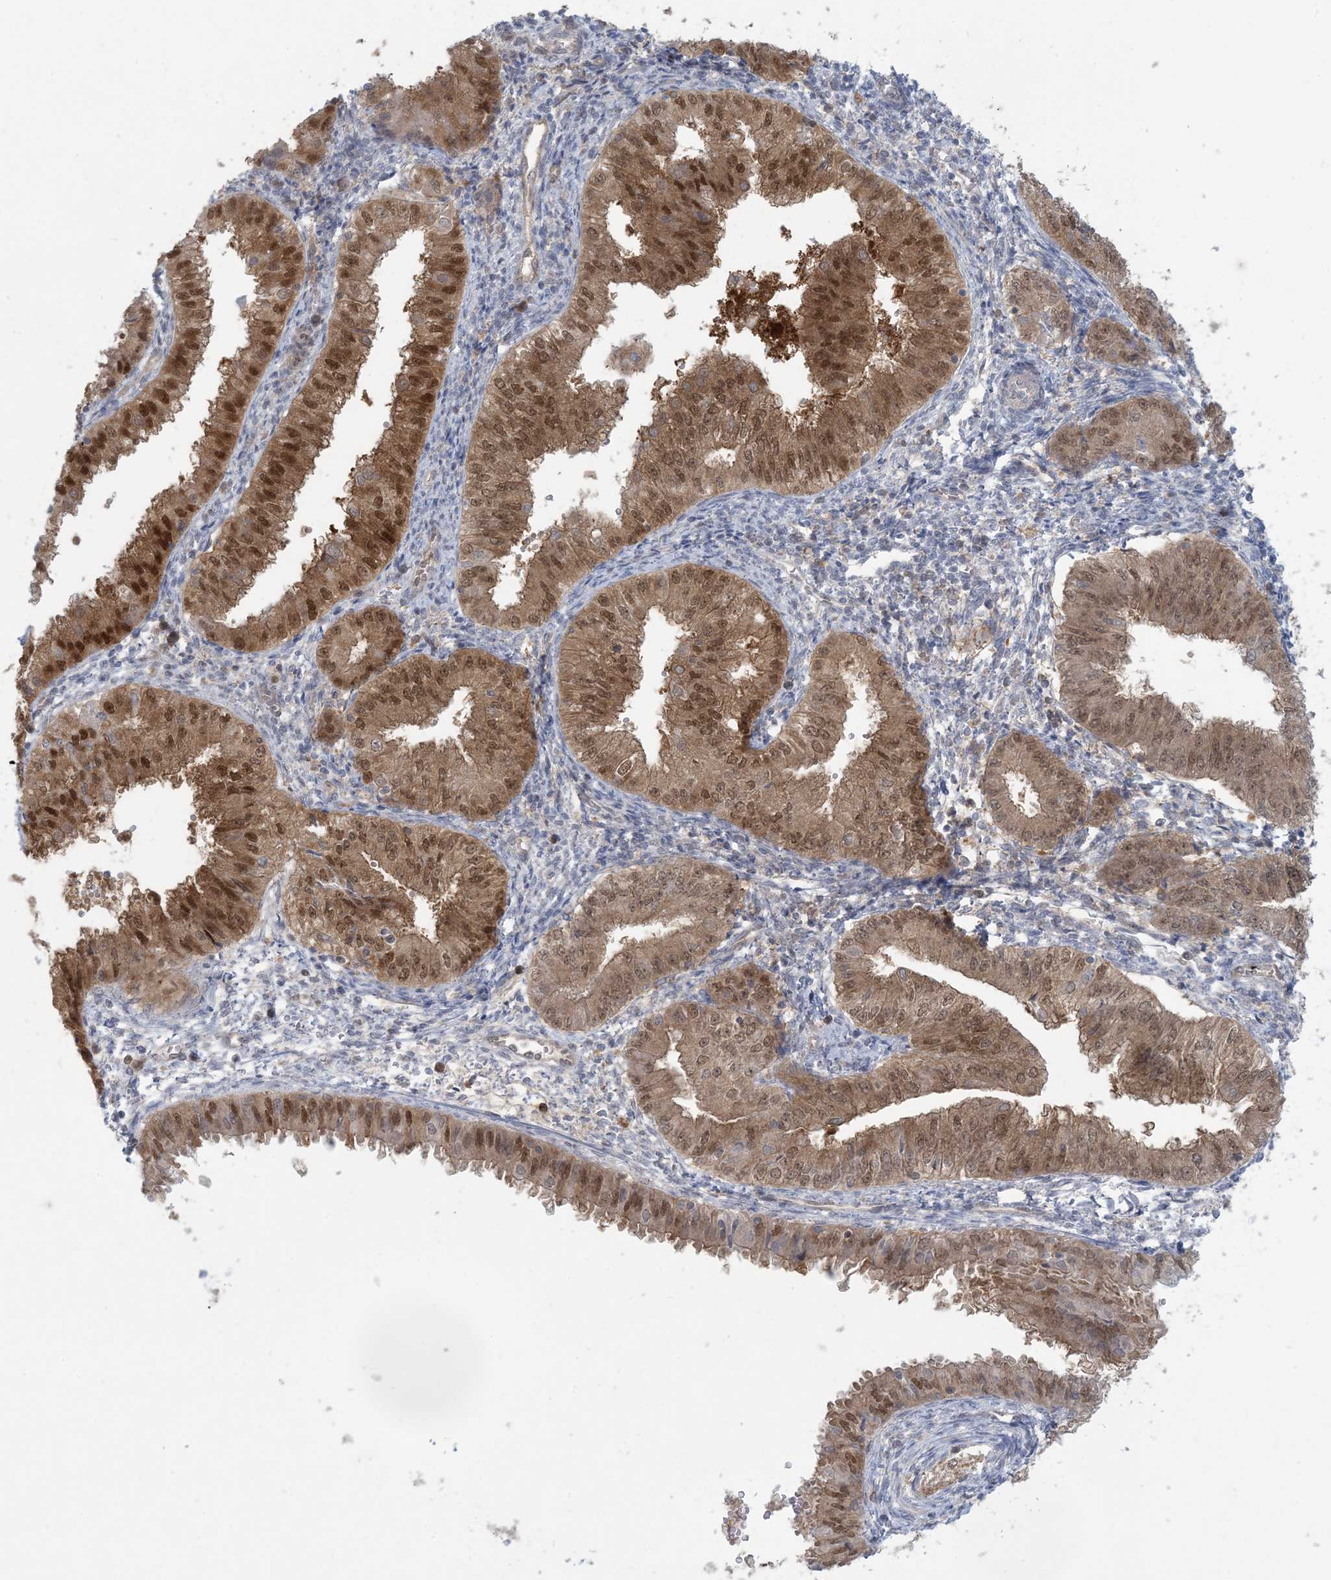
{"staining": {"intensity": "moderate", "quantity": ">75%", "location": "cytoplasmic/membranous,nuclear"}, "tissue": "endometrial cancer", "cell_type": "Tumor cells", "image_type": "cancer", "snomed": [{"axis": "morphology", "description": "Normal tissue, NOS"}, {"axis": "morphology", "description": "Adenocarcinoma, NOS"}, {"axis": "topography", "description": "Endometrium"}], "caption": "High-magnification brightfield microscopy of endometrial cancer (adenocarcinoma) stained with DAB (brown) and counterstained with hematoxylin (blue). tumor cells exhibit moderate cytoplasmic/membranous and nuclear staining is seen in approximately>75% of cells. (DAB = brown stain, brightfield microscopy at high magnification).", "gene": "NRBP2", "patient": {"sex": "female", "age": 53}}